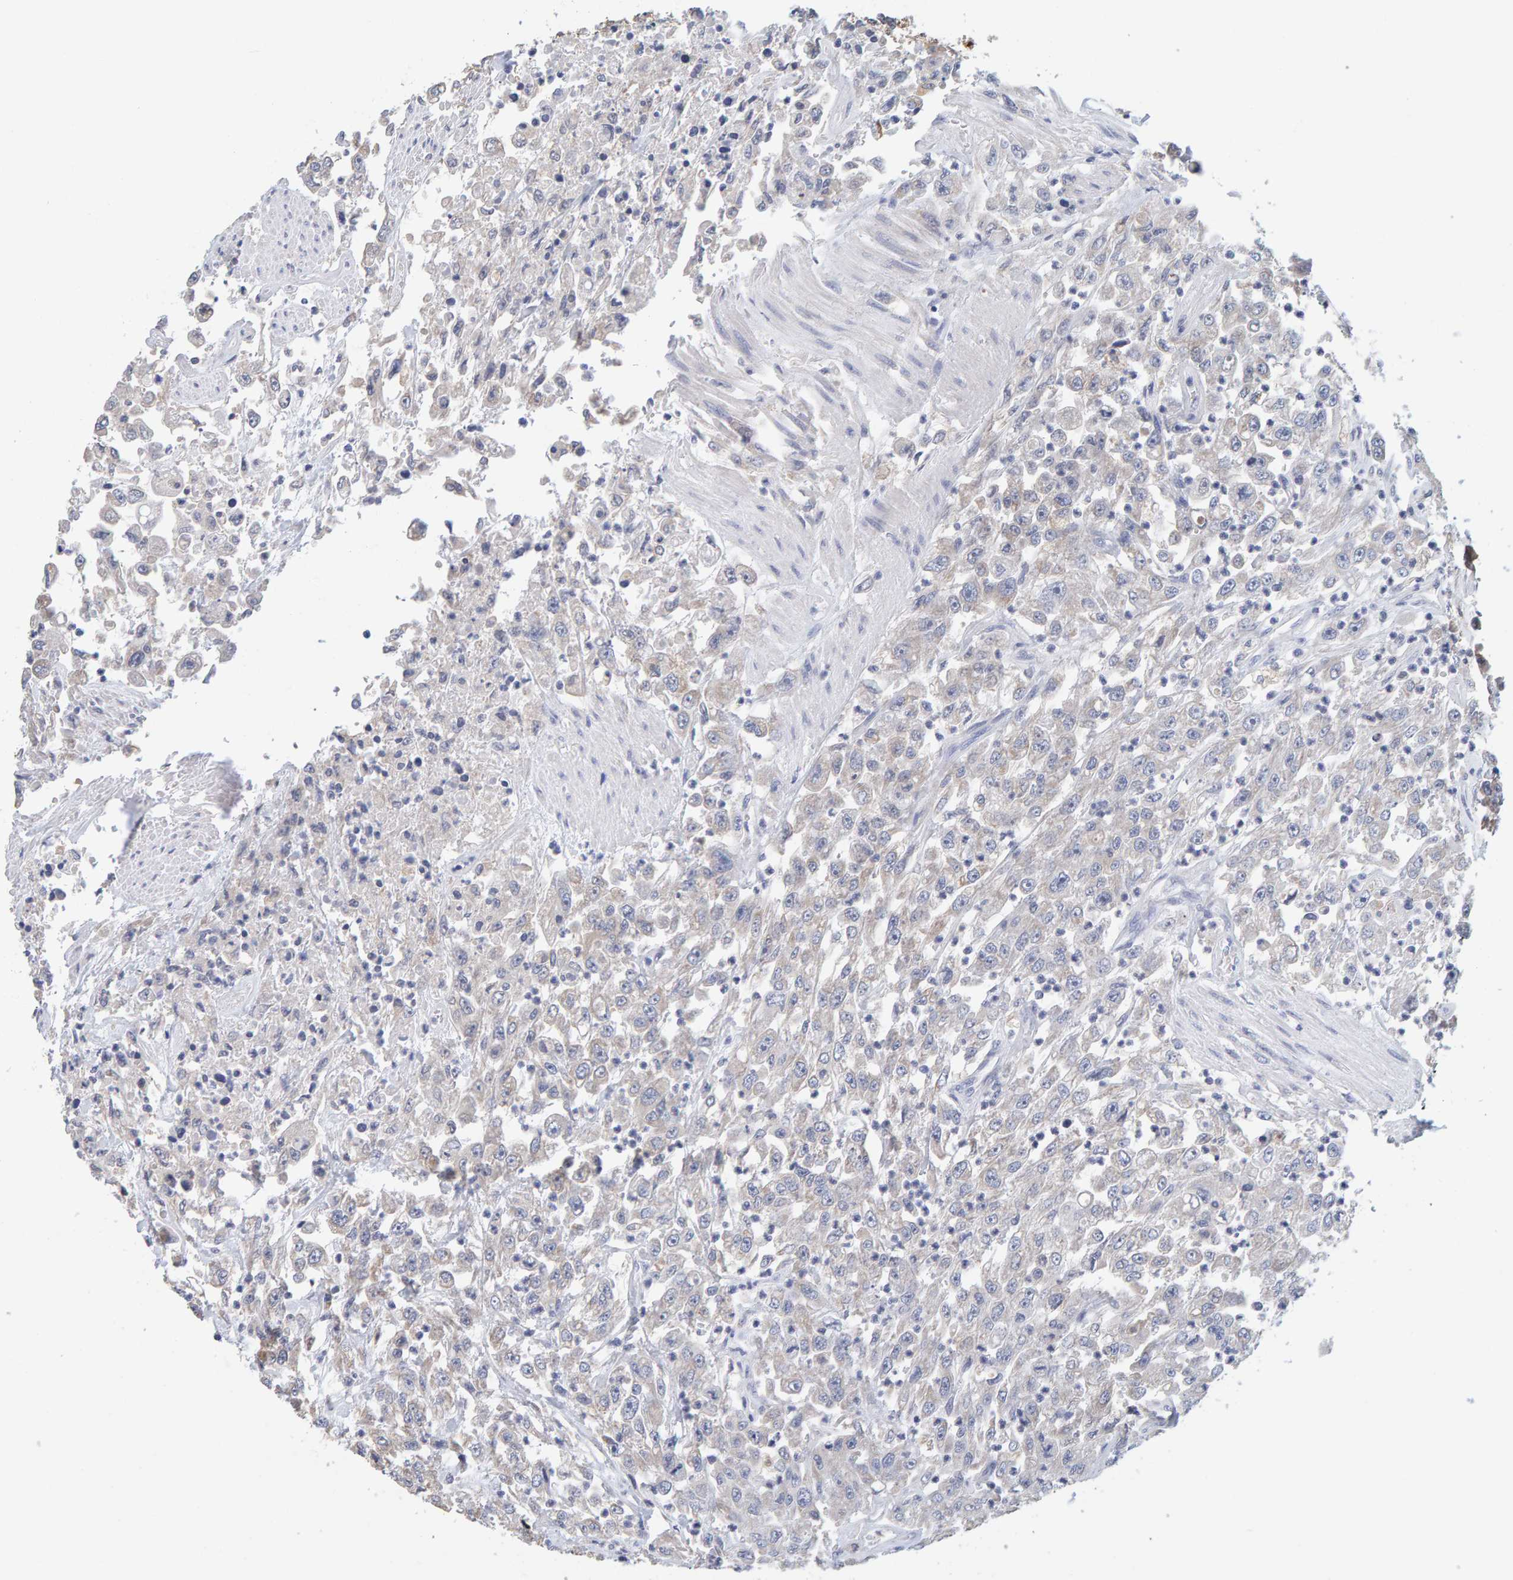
{"staining": {"intensity": "negative", "quantity": "none", "location": "none"}, "tissue": "urothelial cancer", "cell_type": "Tumor cells", "image_type": "cancer", "snomed": [{"axis": "morphology", "description": "Urothelial carcinoma, High grade"}, {"axis": "topography", "description": "Urinary bladder"}], "caption": "The photomicrograph exhibits no staining of tumor cells in urothelial cancer. Nuclei are stained in blue.", "gene": "SGPL1", "patient": {"sex": "male", "age": 46}}